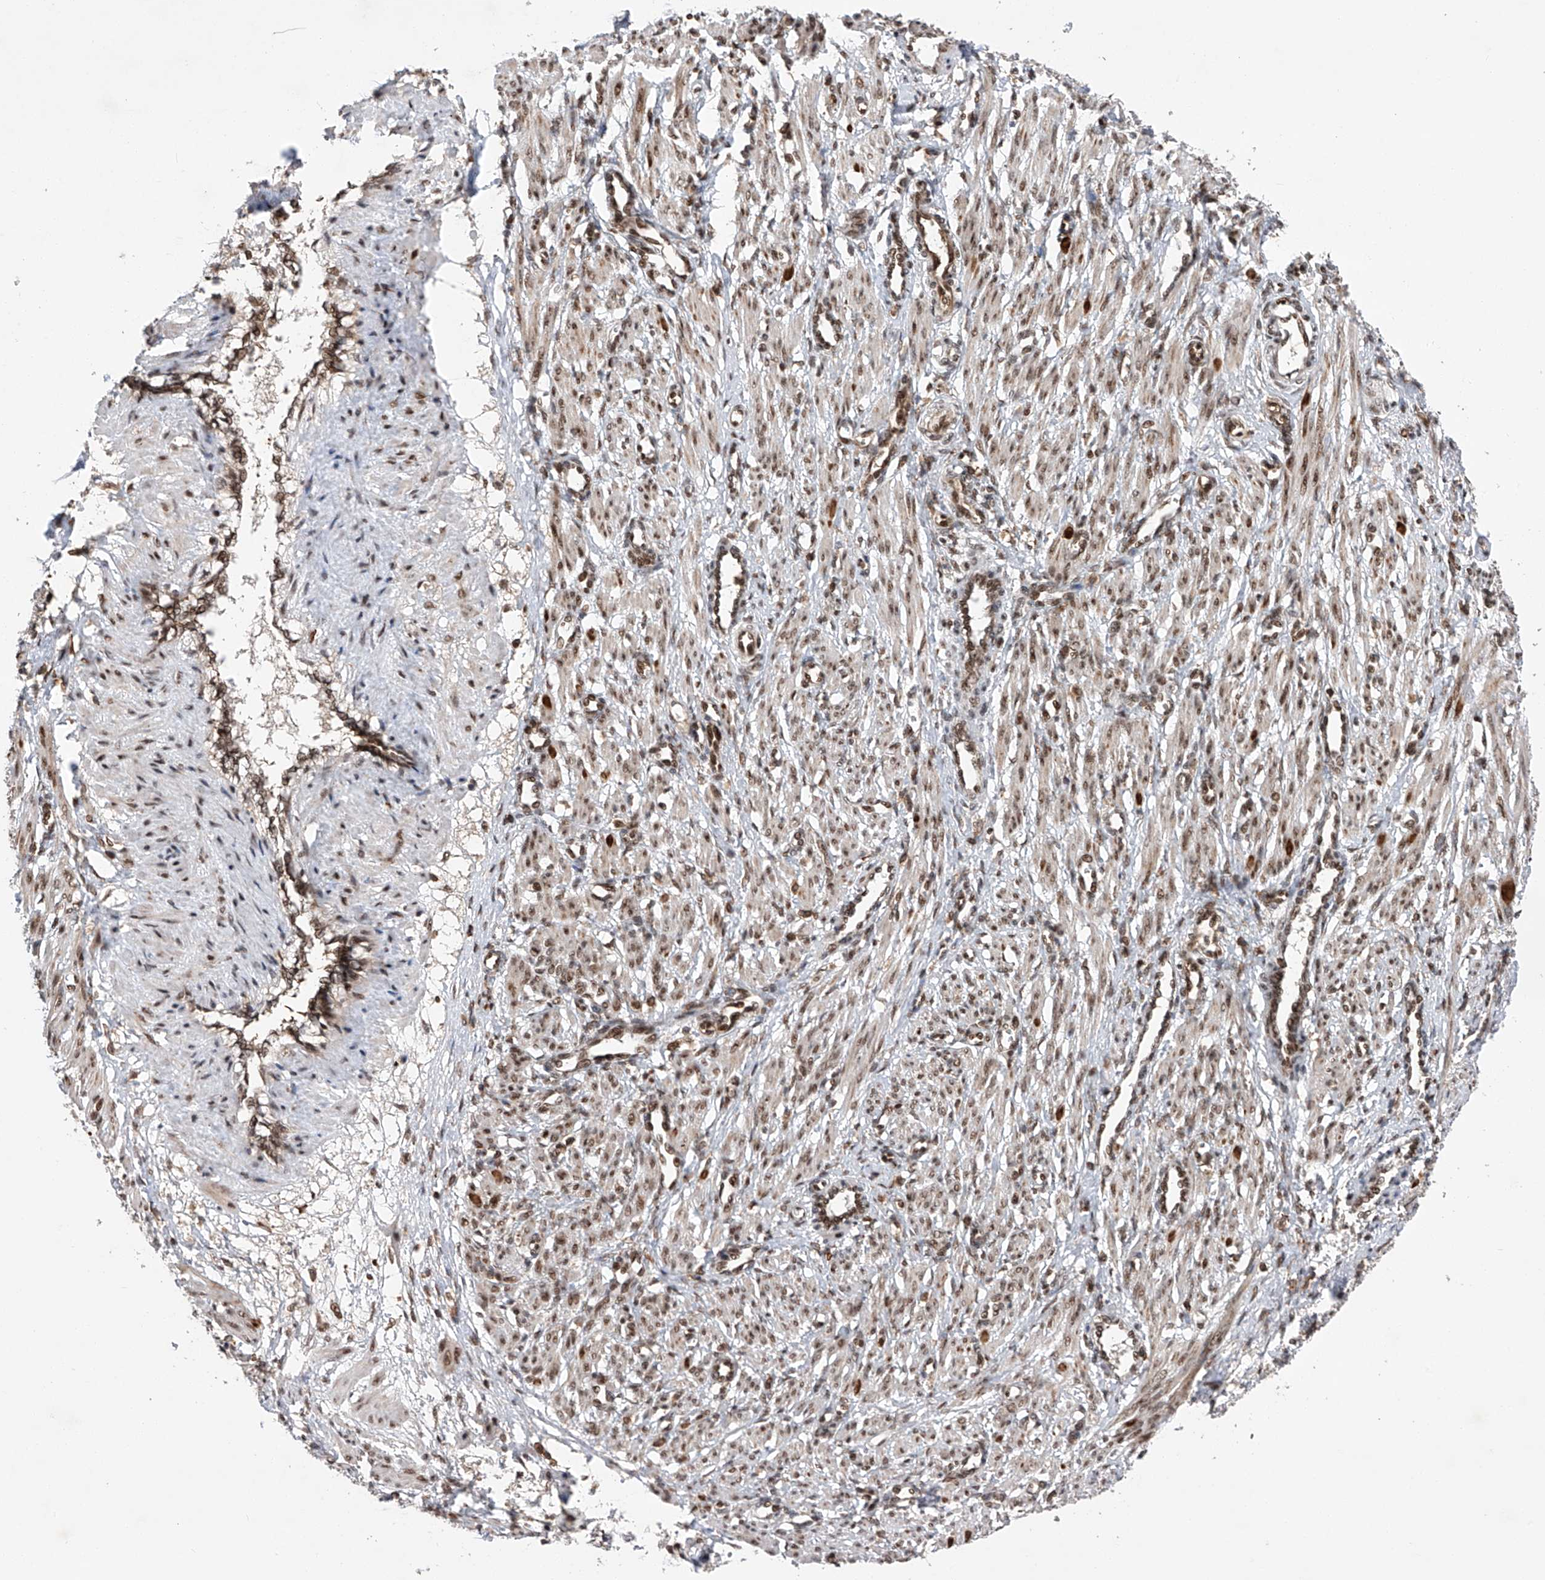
{"staining": {"intensity": "moderate", "quantity": ">75%", "location": "nuclear"}, "tissue": "smooth muscle", "cell_type": "Smooth muscle cells", "image_type": "normal", "snomed": [{"axis": "morphology", "description": "Normal tissue, NOS"}, {"axis": "topography", "description": "Endometrium"}], "caption": "A medium amount of moderate nuclear staining is appreciated in approximately >75% of smooth muscle cells in normal smooth muscle.", "gene": "ZNF280D", "patient": {"sex": "female", "age": 33}}